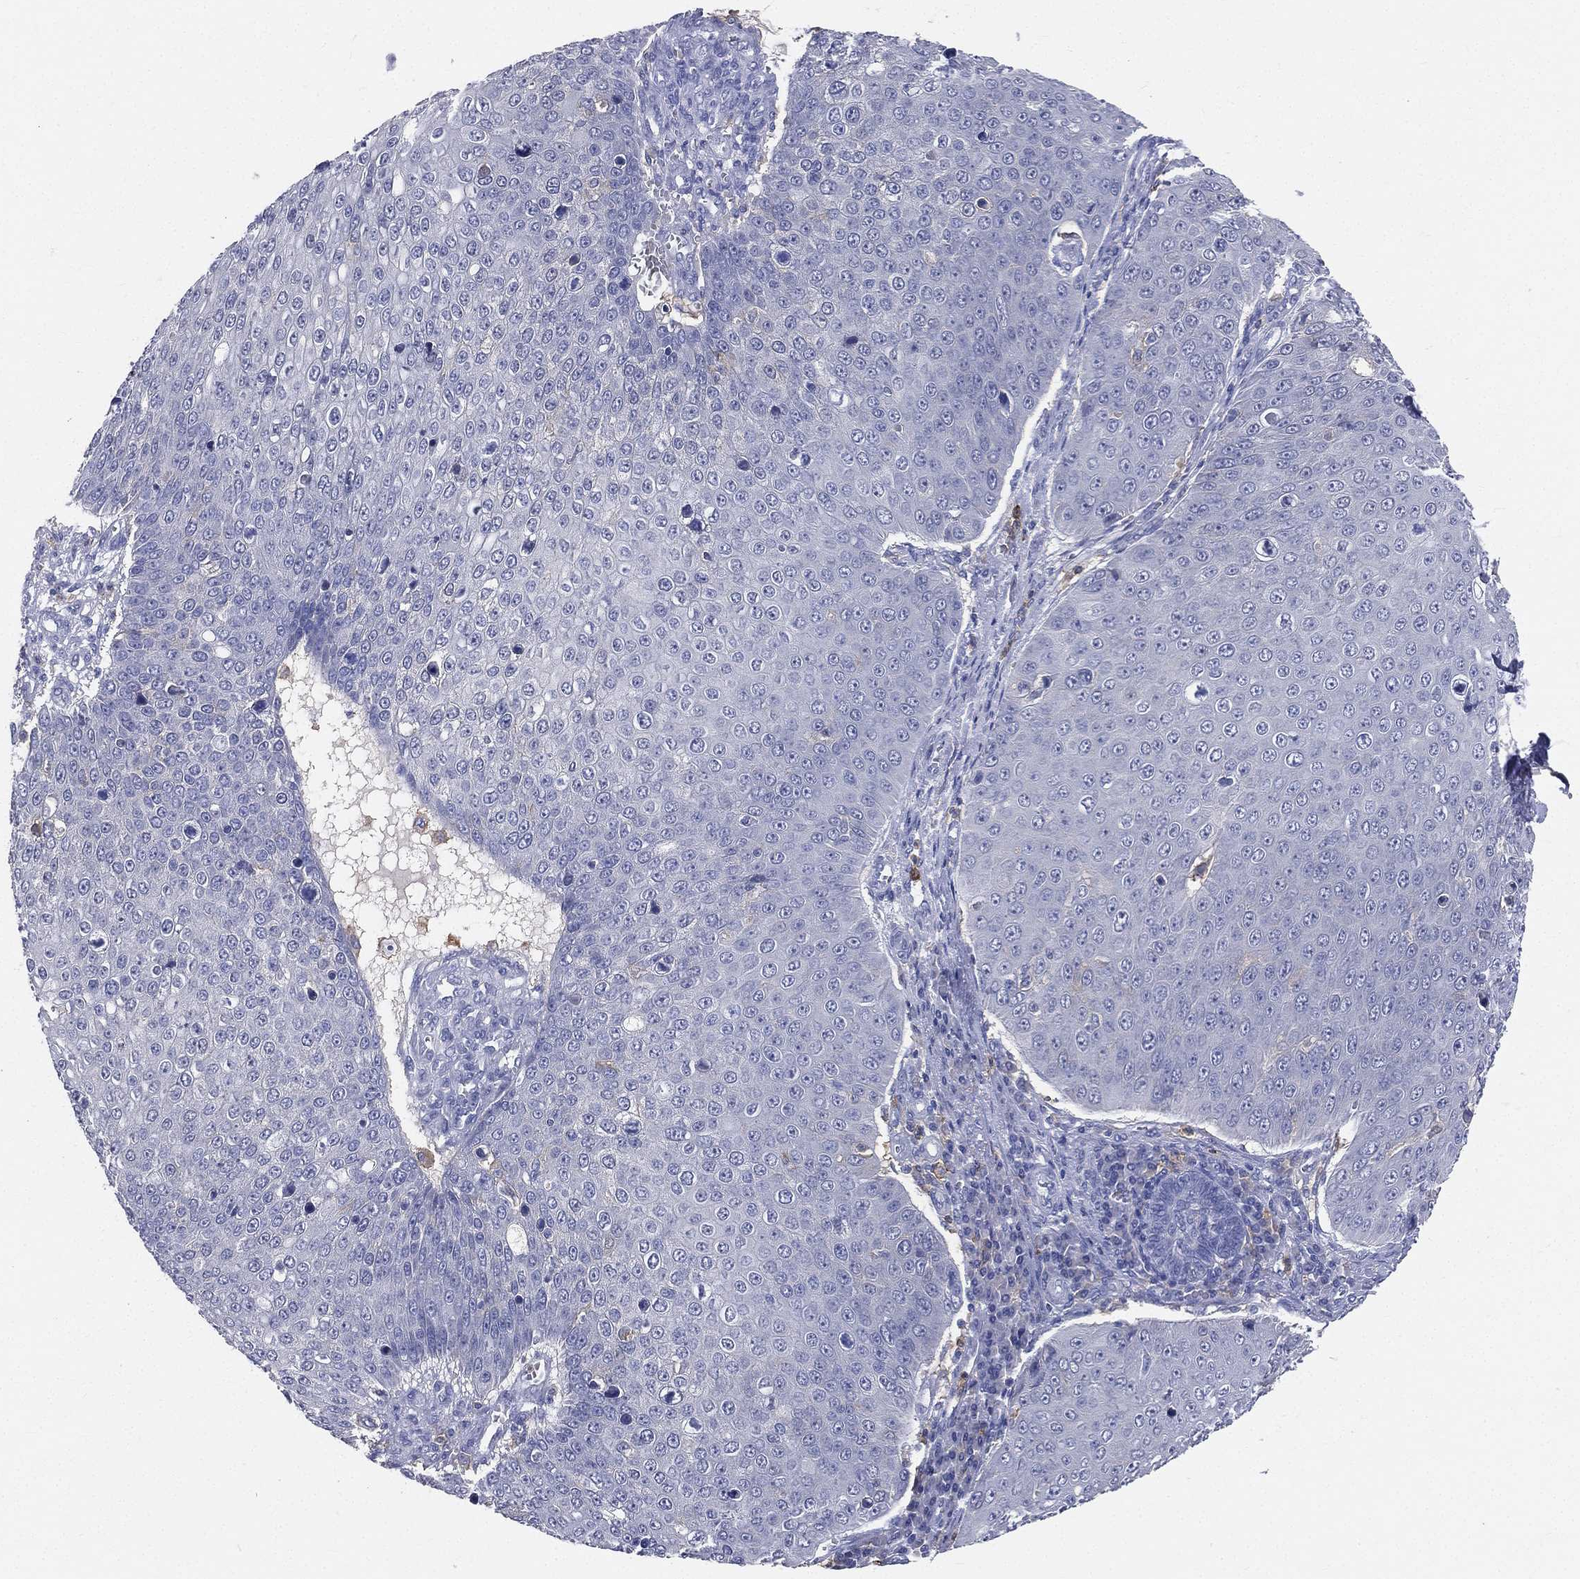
{"staining": {"intensity": "negative", "quantity": "none", "location": "none"}, "tissue": "skin cancer", "cell_type": "Tumor cells", "image_type": "cancer", "snomed": [{"axis": "morphology", "description": "Squamous cell carcinoma, NOS"}, {"axis": "topography", "description": "Skin"}], "caption": "A high-resolution image shows immunohistochemistry (IHC) staining of skin cancer, which exhibits no significant expression in tumor cells.", "gene": "CD33", "patient": {"sex": "male", "age": 71}}